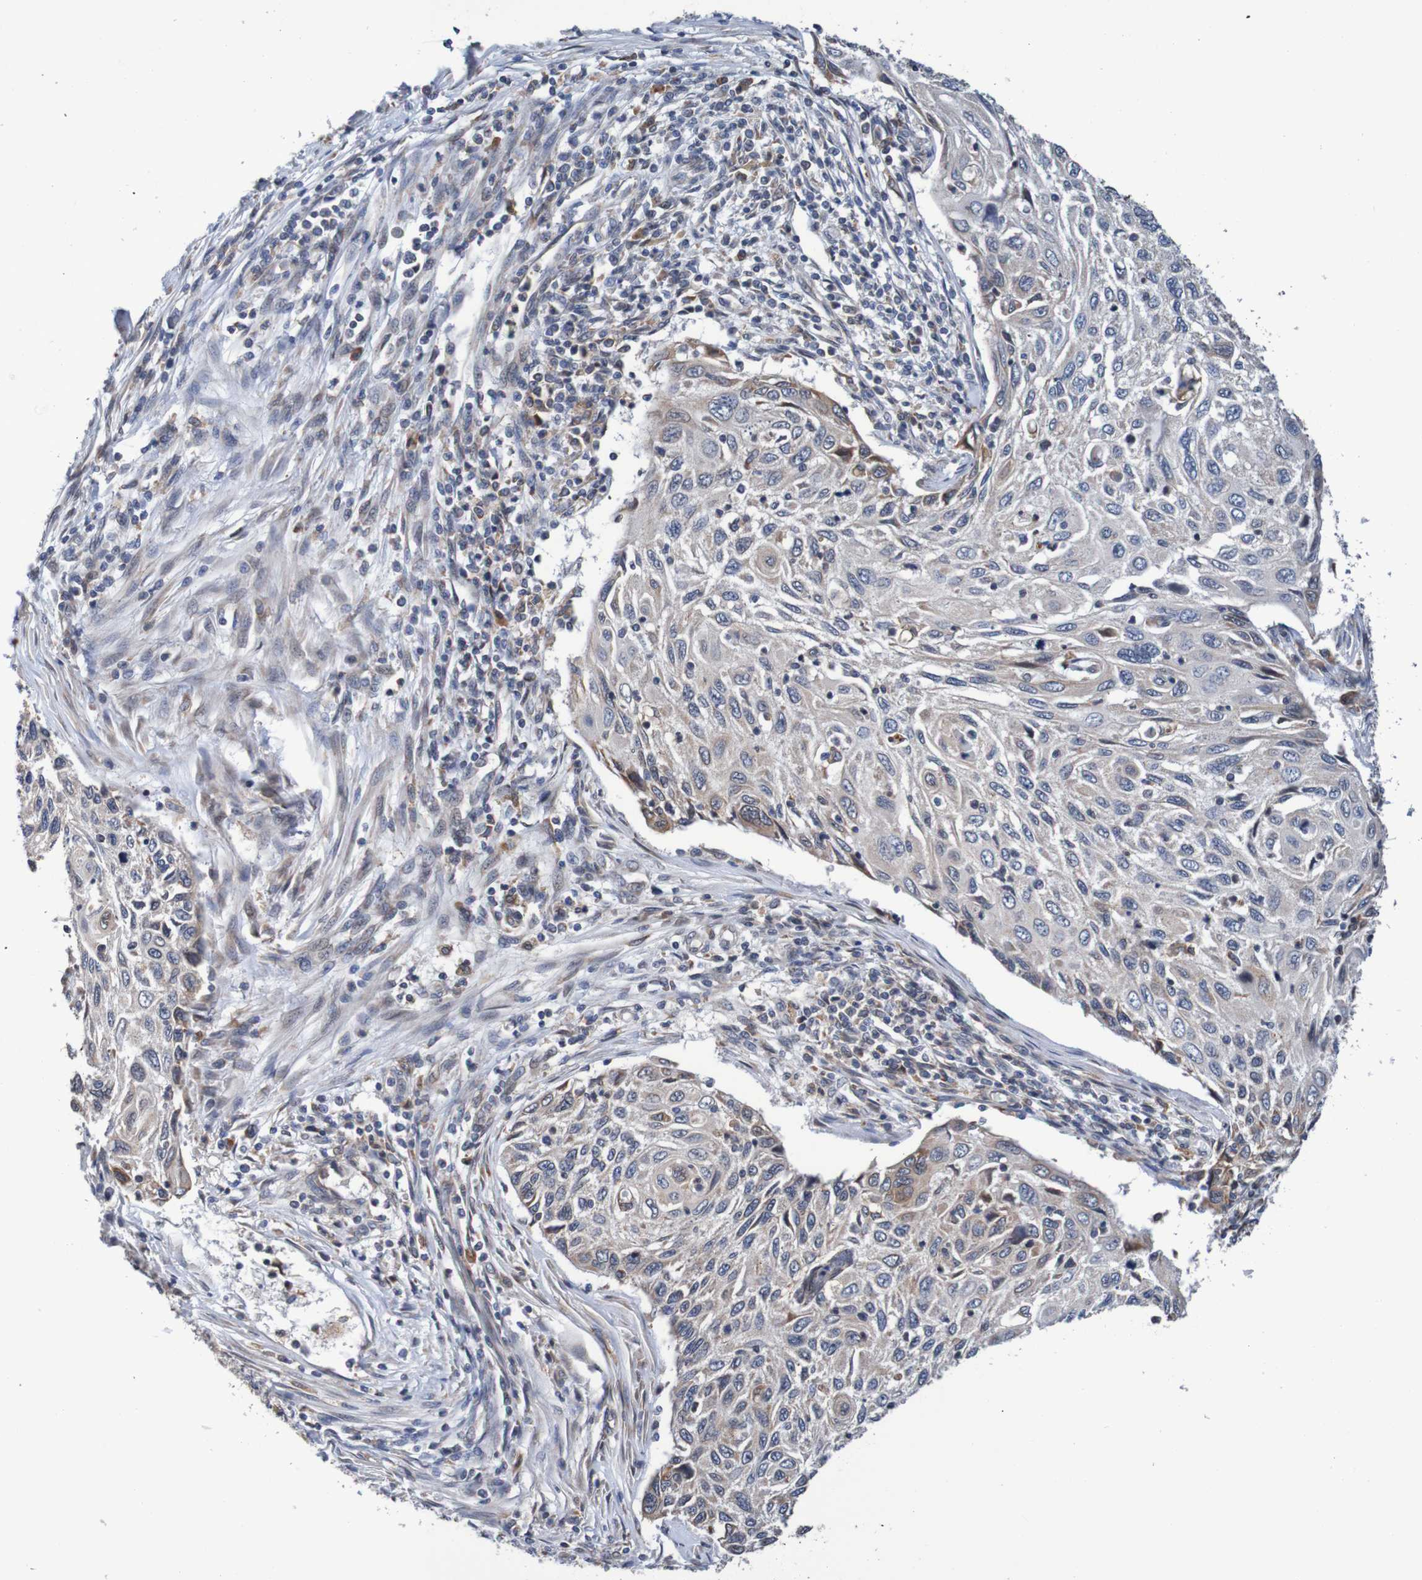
{"staining": {"intensity": "moderate", "quantity": "<25%", "location": "cytoplasmic/membranous"}, "tissue": "cervical cancer", "cell_type": "Tumor cells", "image_type": "cancer", "snomed": [{"axis": "morphology", "description": "Squamous cell carcinoma, NOS"}, {"axis": "topography", "description": "Cervix"}], "caption": "Moderate cytoplasmic/membranous expression is identified in approximately <25% of tumor cells in cervical cancer.", "gene": "FIBP", "patient": {"sex": "female", "age": 70}}